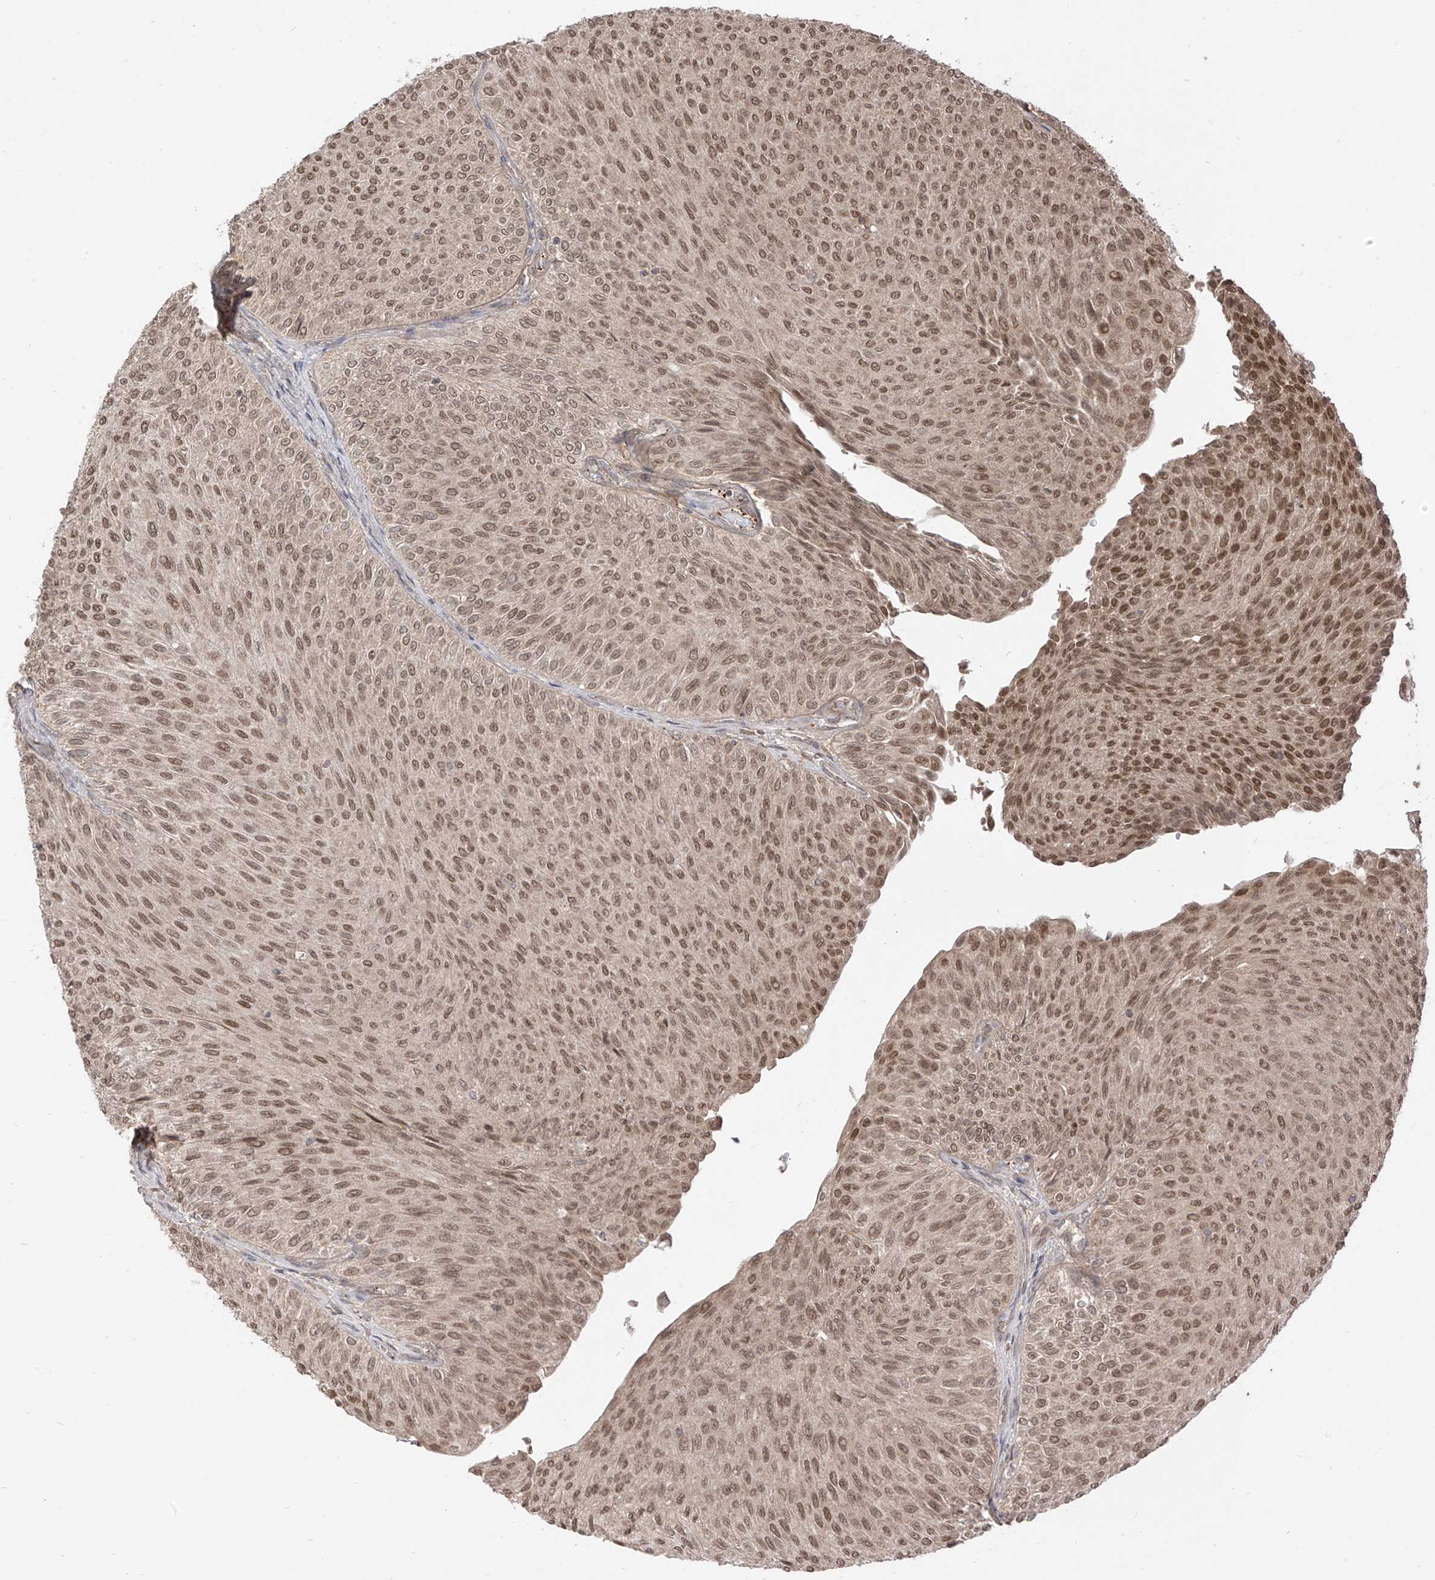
{"staining": {"intensity": "weak", "quantity": ">75%", "location": "nuclear"}, "tissue": "urothelial cancer", "cell_type": "Tumor cells", "image_type": "cancer", "snomed": [{"axis": "morphology", "description": "Urothelial carcinoma, Low grade"}, {"axis": "topography", "description": "Urinary bladder"}], "caption": "Immunohistochemical staining of urothelial cancer demonstrates low levels of weak nuclear protein staining in about >75% of tumor cells.", "gene": "LCOR", "patient": {"sex": "male", "age": 78}}